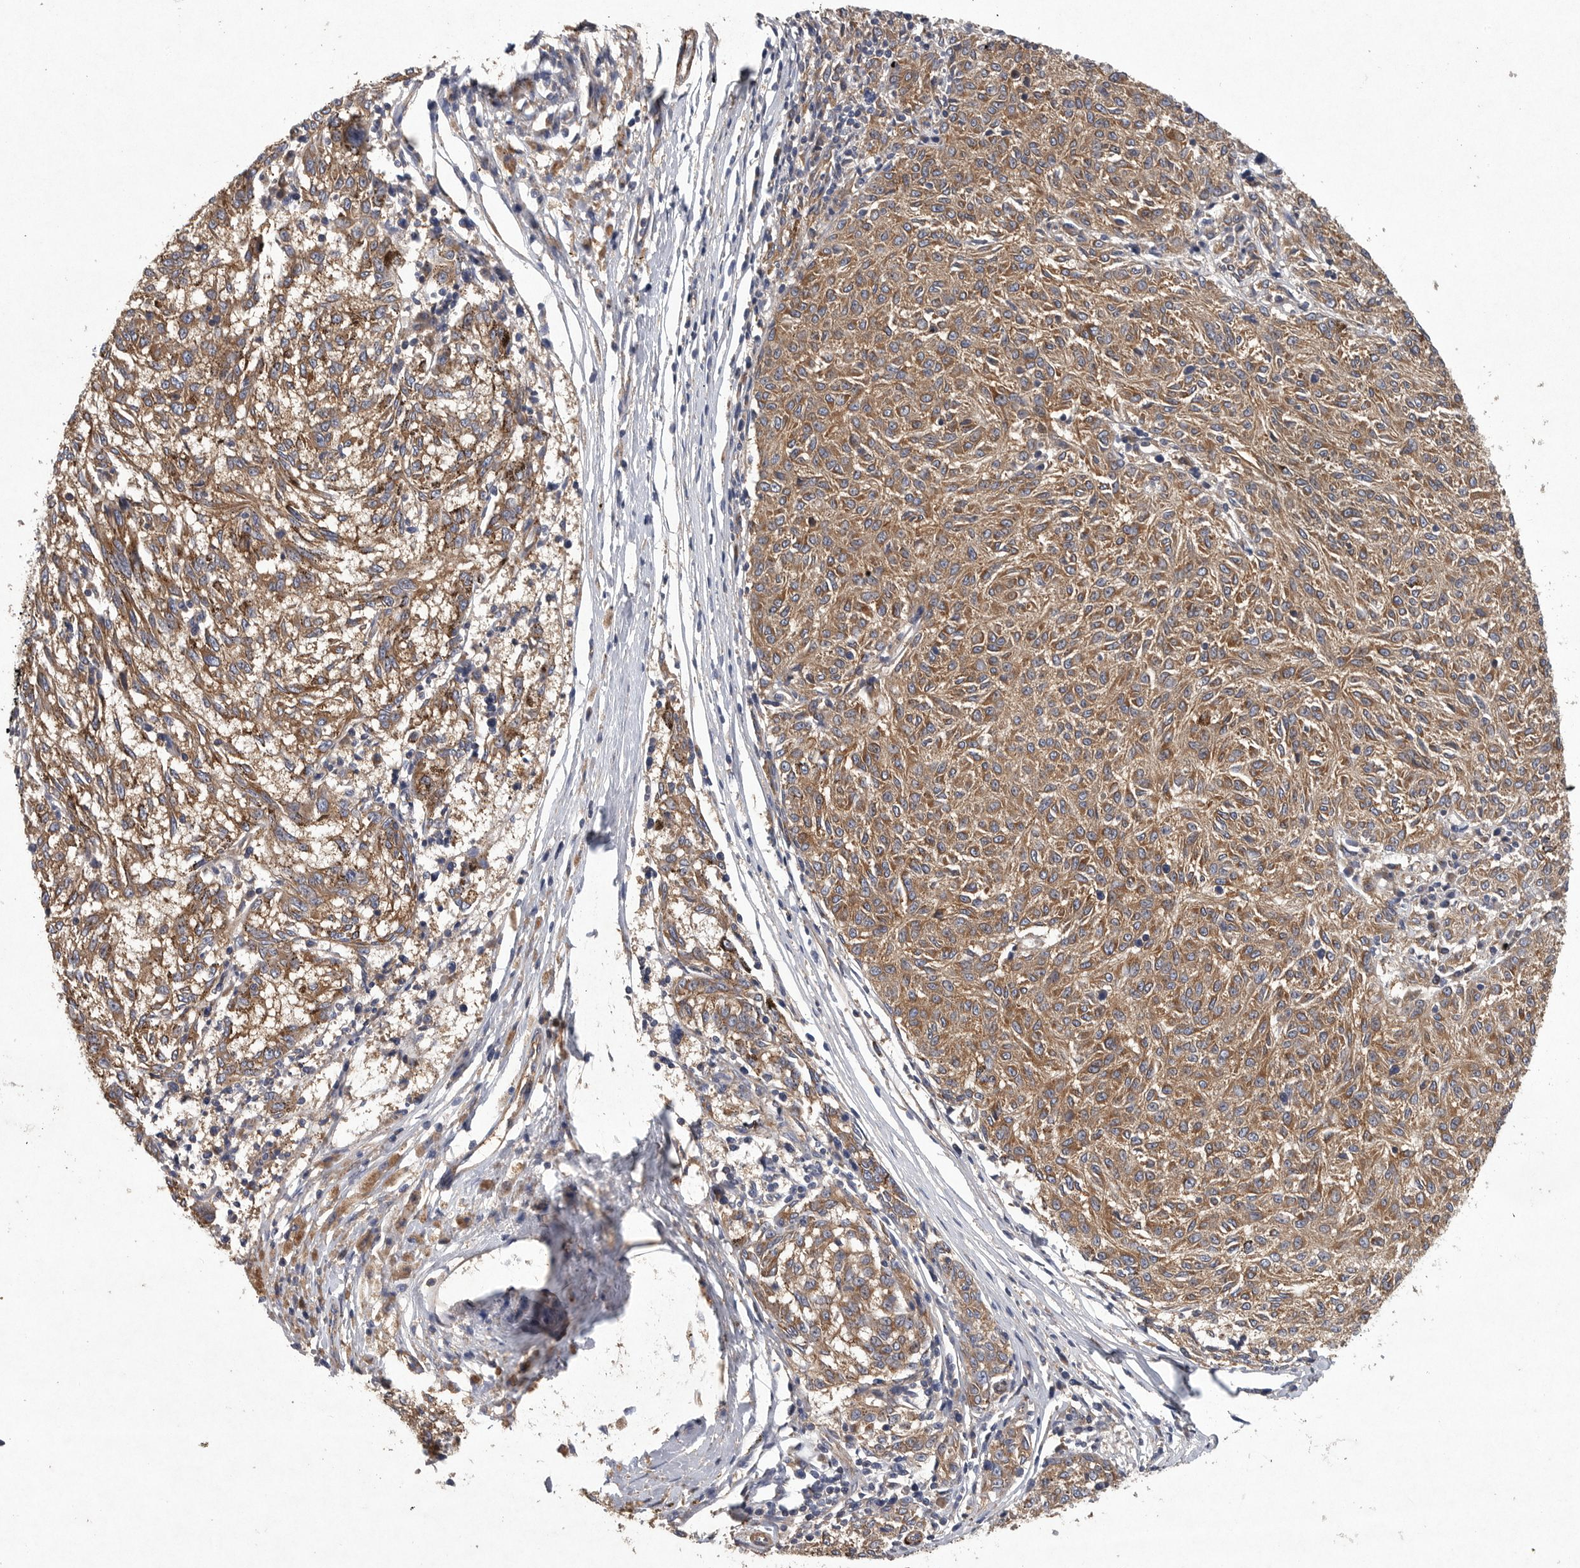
{"staining": {"intensity": "moderate", "quantity": ">75%", "location": "cytoplasmic/membranous"}, "tissue": "melanoma", "cell_type": "Tumor cells", "image_type": "cancer", "snomed": [{"axis": "morphology", "description": "Malignant melanoma, NOS"}, {"axis": "topography", "description": "Skin"}], "caption": "The immunohistochemical stain shows moderate cytoplasmic/membranous staining in tumor cells of malignant melanoma tissue.", "gene": "OXR1", "patient": {"sex": "female", "age": 72}}